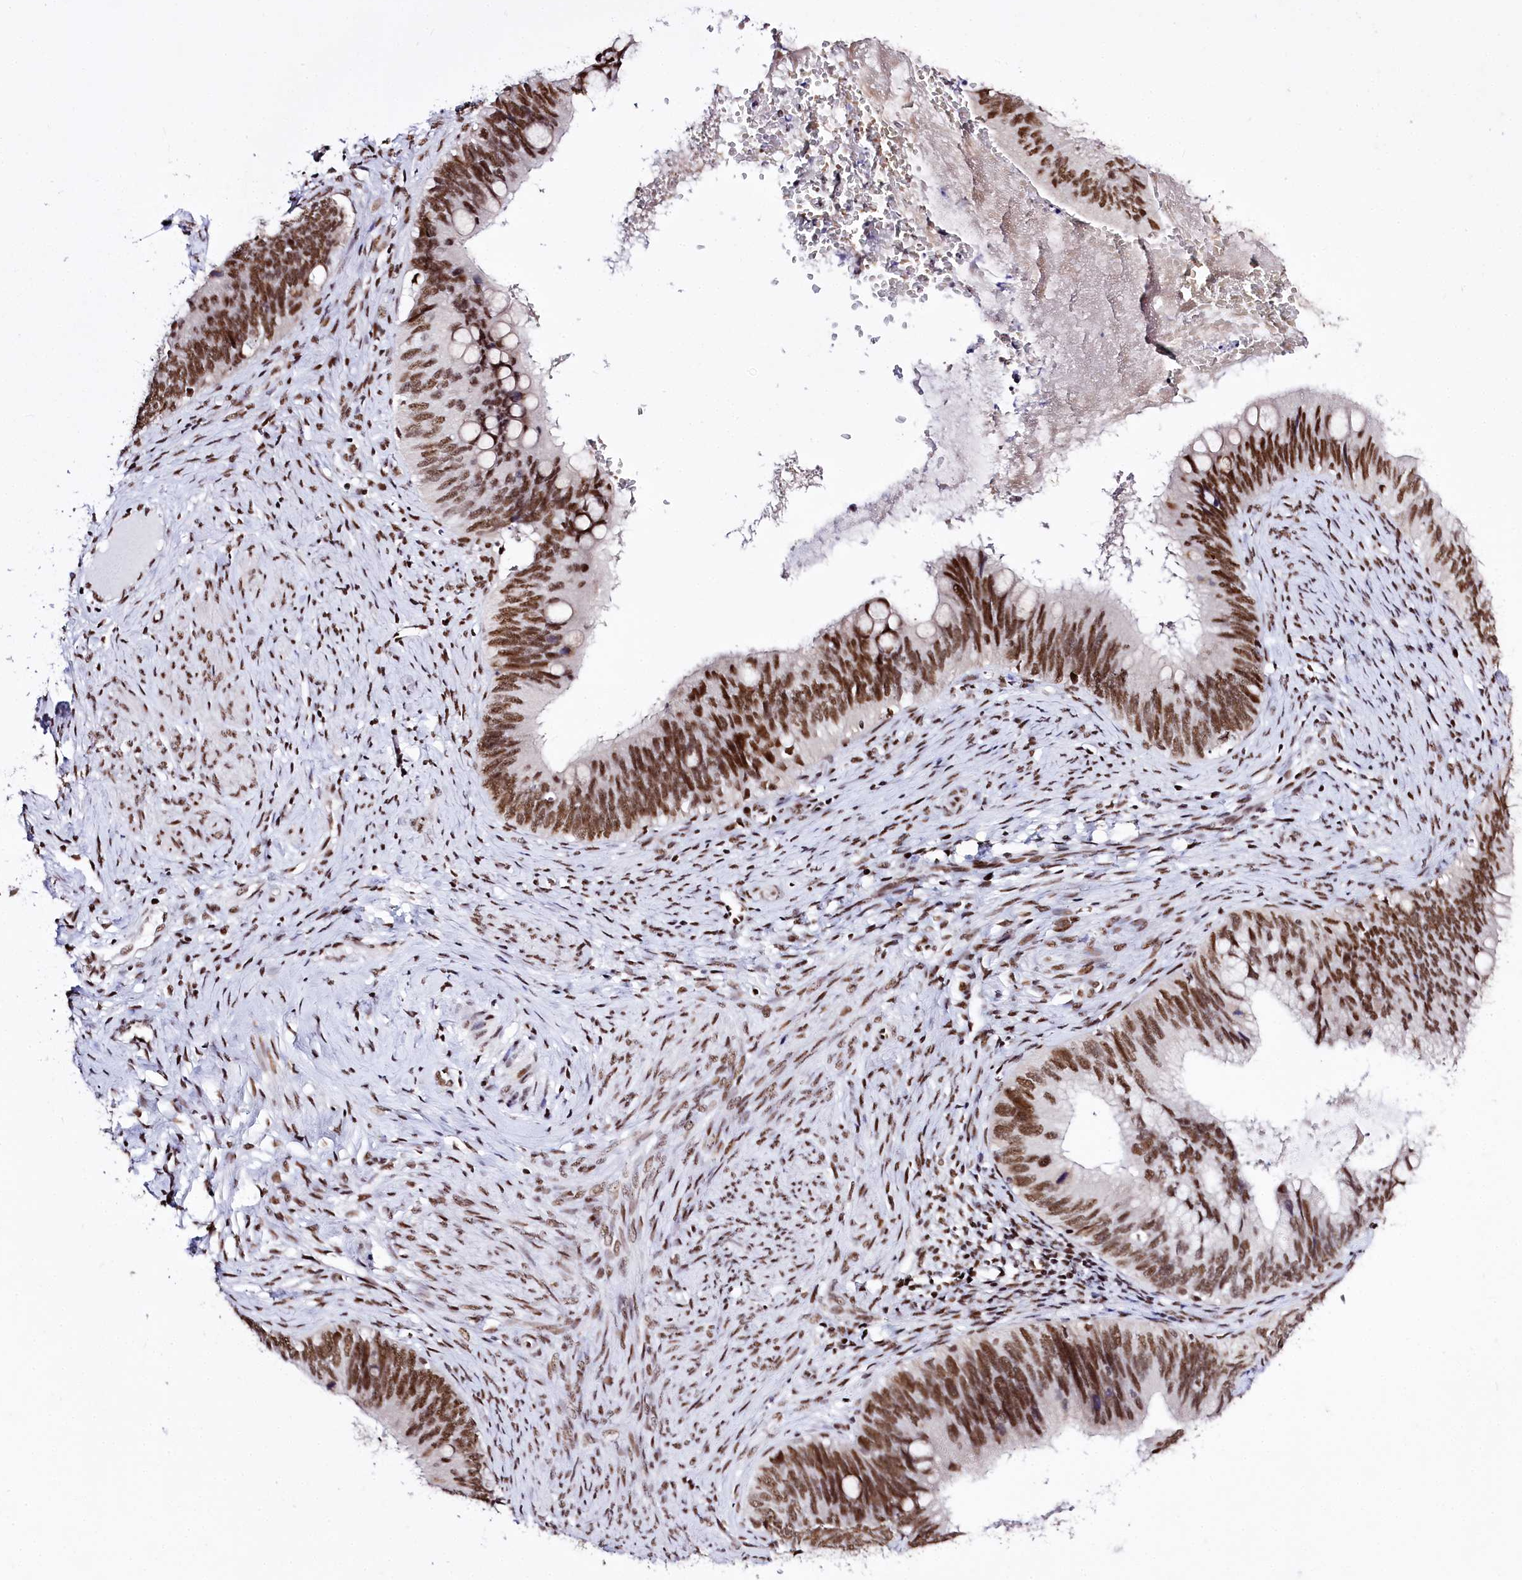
{"staining": {"intensity": "moderate", "quantity": ">75%", "location": "nuclear"}, "tissue": "cervical cancer", "cell_type": "Tumor cells", "image_type": "cancer", "snomed": [{"axis": "morphology", "description": "Adenocarcinoma, NOS"}, {"axis": "topography", "description": "Cervix"}], "caption": "A brown stain highlights moderate nuclear expression of a protein in human cervical cancer (adenocarcinoma) tumor cells. (IHC, brightfield microscopy, high magnification).", "gene": "POU4F3", "patient": {"sex": "female", "age": 42}}